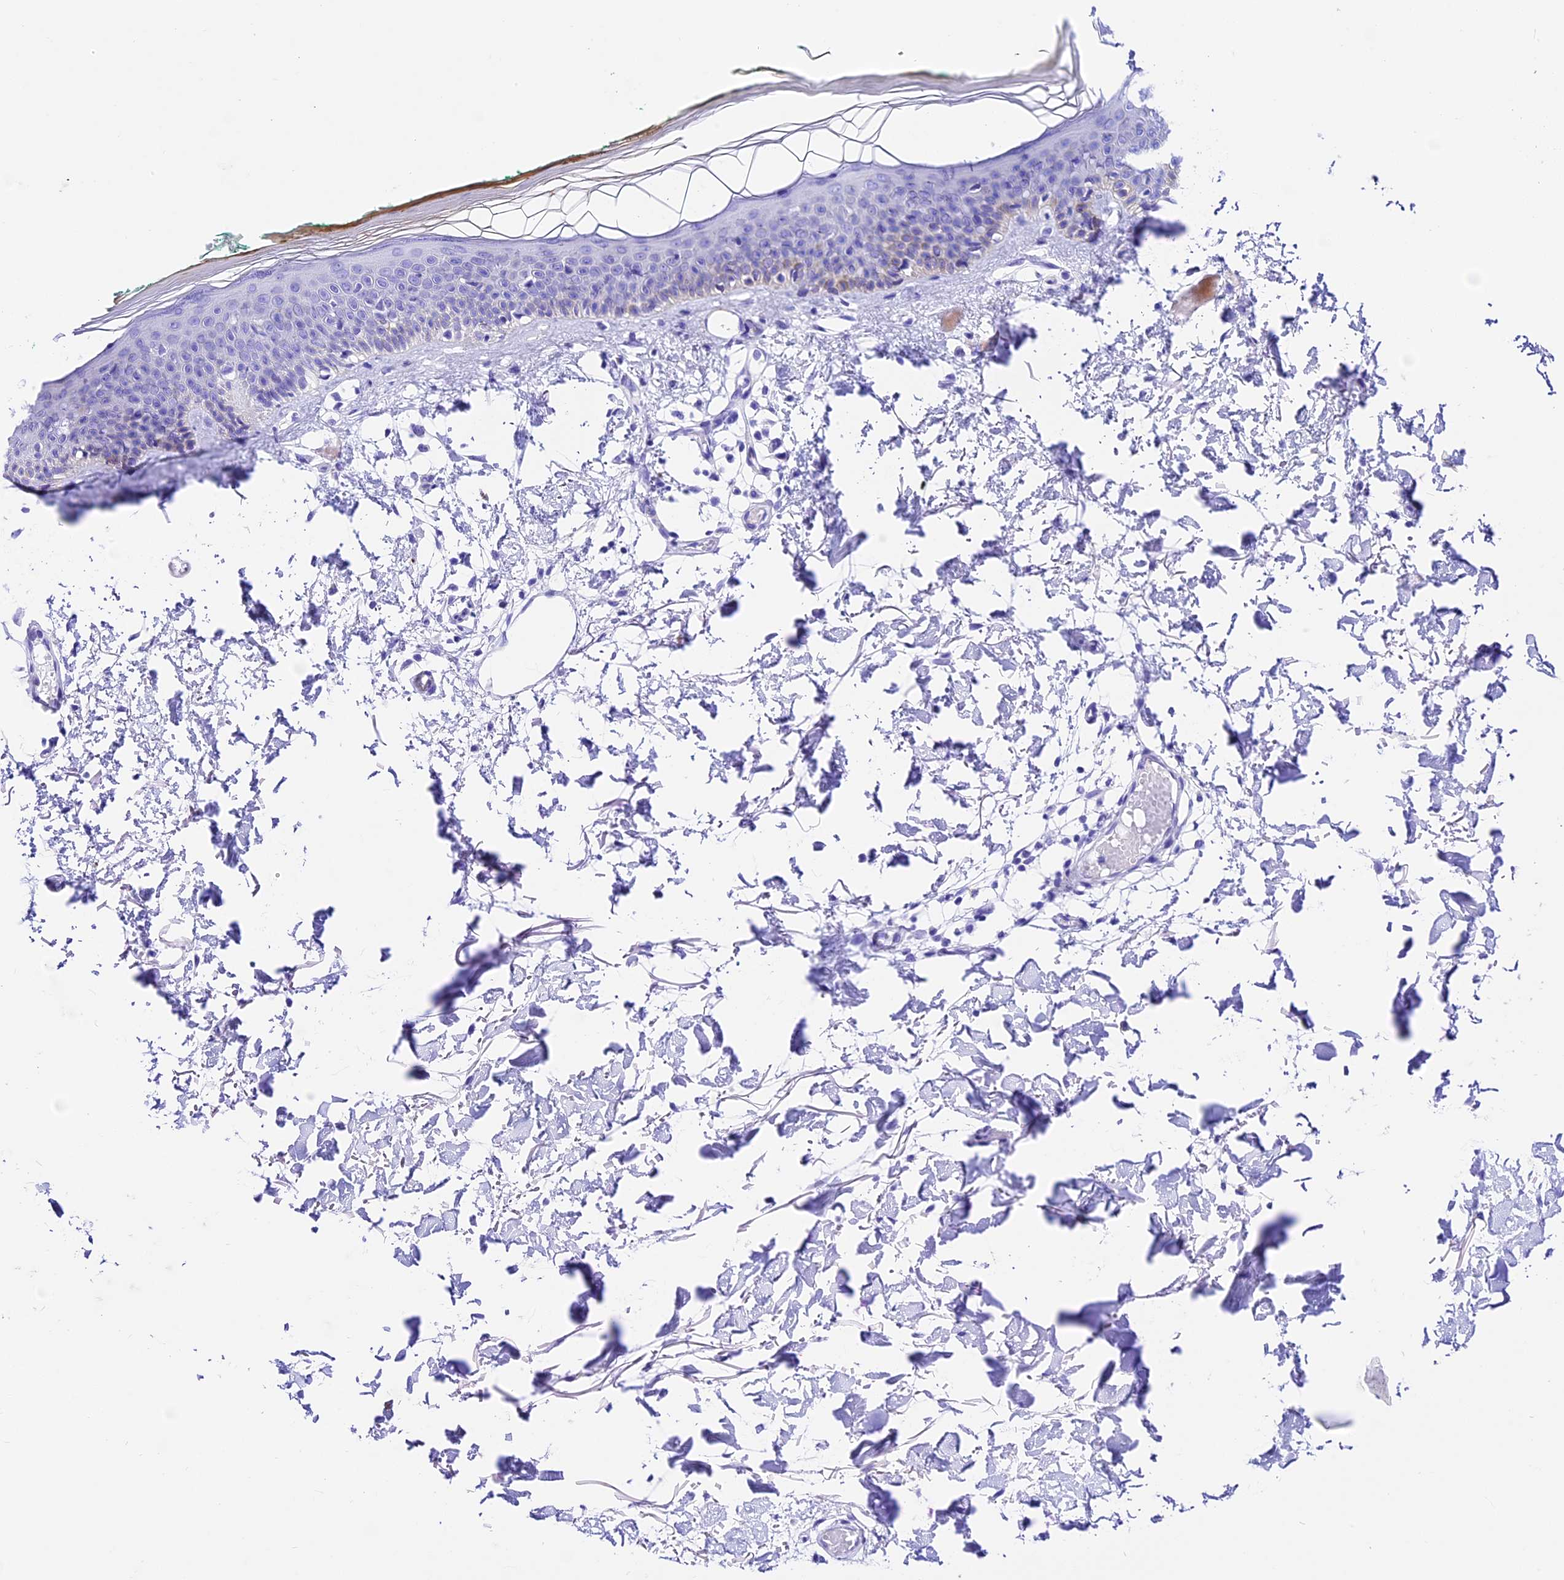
{"staining": {"intensity": "negative", "quantity": "none", "location": "none"}, "tissue": "skin", "cell_type": "Fibroblasts", "image_type": "normal", "snomed": [{"axis": "morphology", "description": "Normal tissue, NOS"}, {"axis": "topography", "description": "Skin"}], "caption": "This is an immunohistochemistry image of benign human skin. There is no expression in fibroblasts.", "gene": "PSG11", "patient": {"sex": "male", "age": 62}}